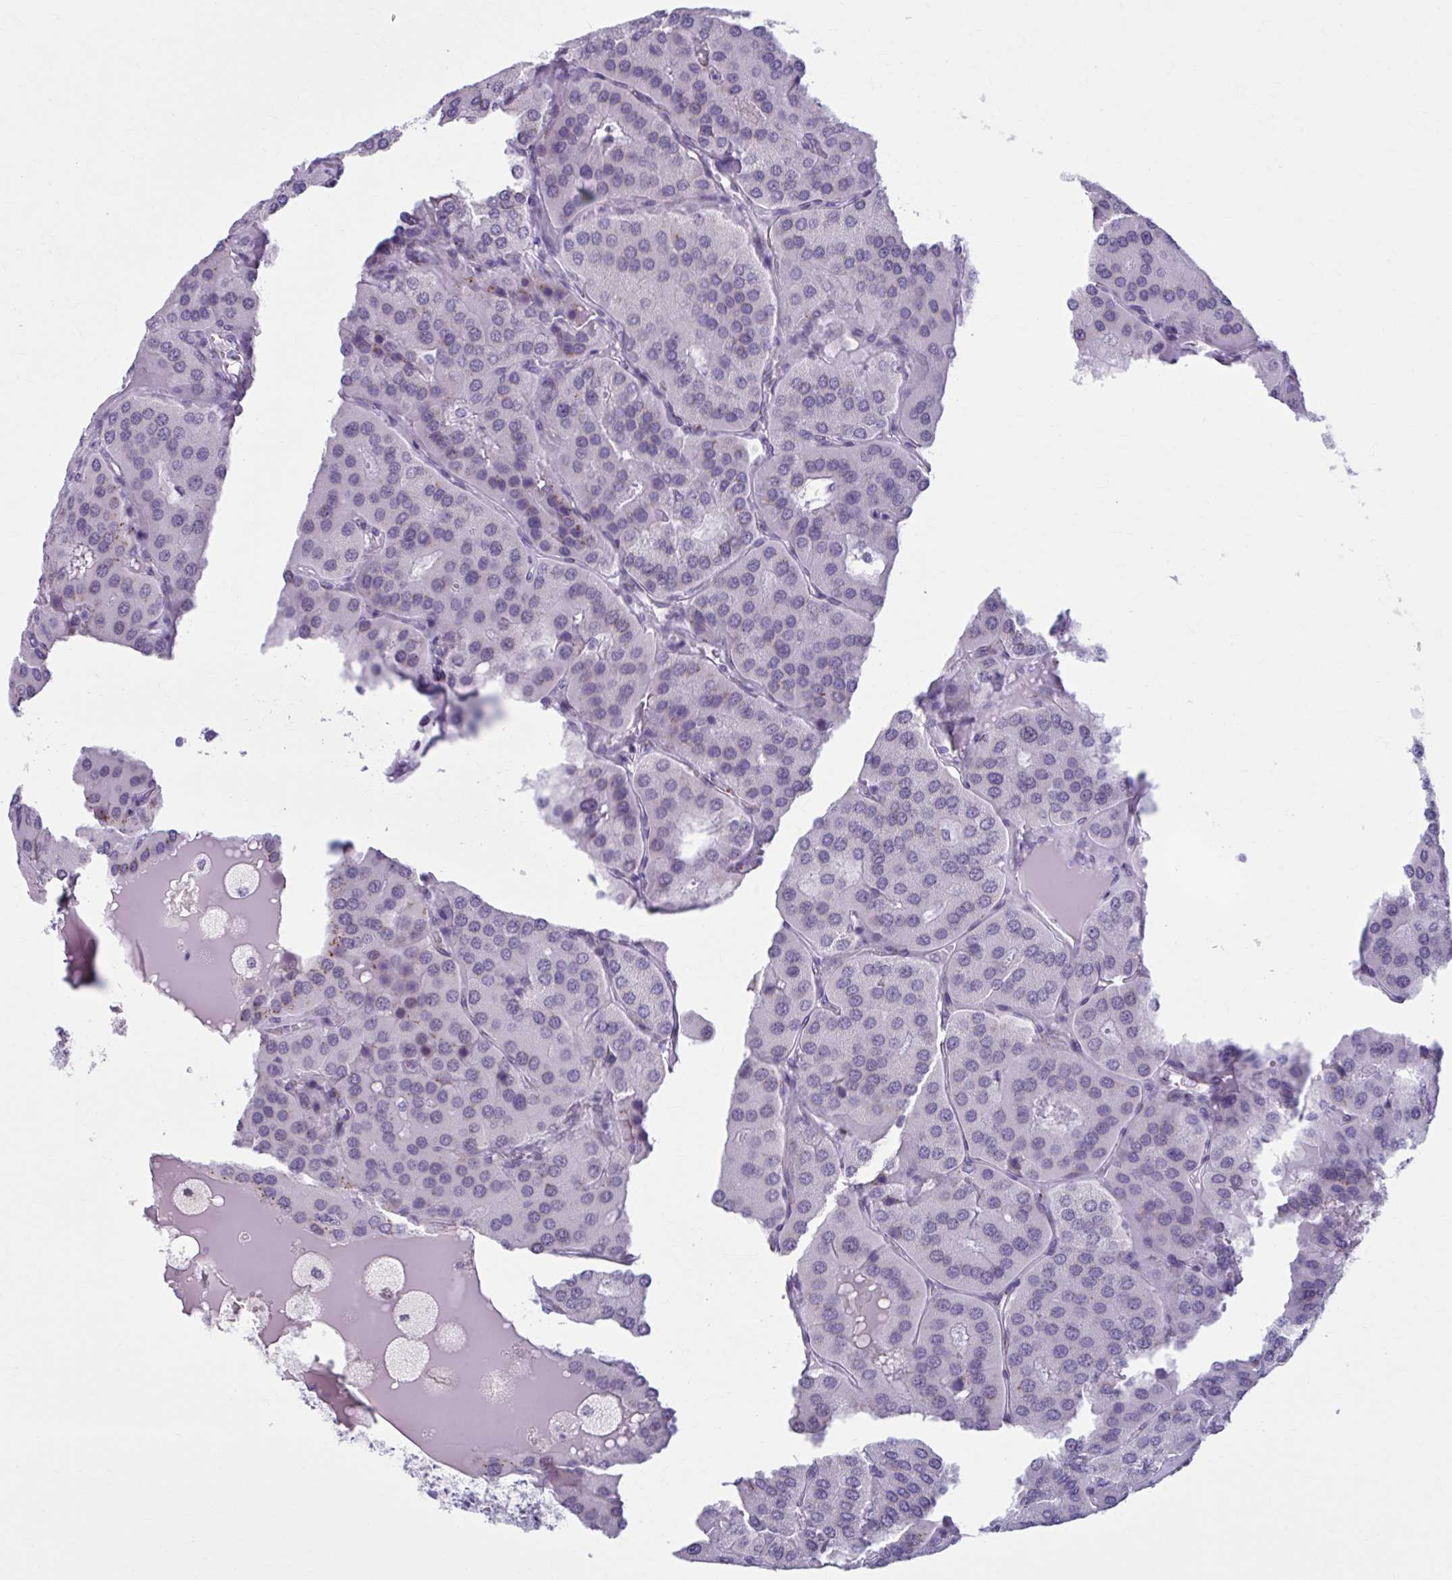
{"staining": {"intensity": "weak", "quantity": "<25%", "location": "cytoplasmic/membranous"}, "tissue": "parathyroid gland", "cell_type": "Glandular cells", "image_type": "normal", "snomed": [{"axis": "morphology", "description": "Normal tissue, NOS"}, {"axis": "morphology", "description": "Adenoma, NOS"}, {"axis": "topography", "description": "Parathyroid gland"}], "caption": "The image demonstrates no staining of glandular cells in benign parathyroid gland.", "gene": "ZNF682", "patient": {"sex": "female", "age": 86}}